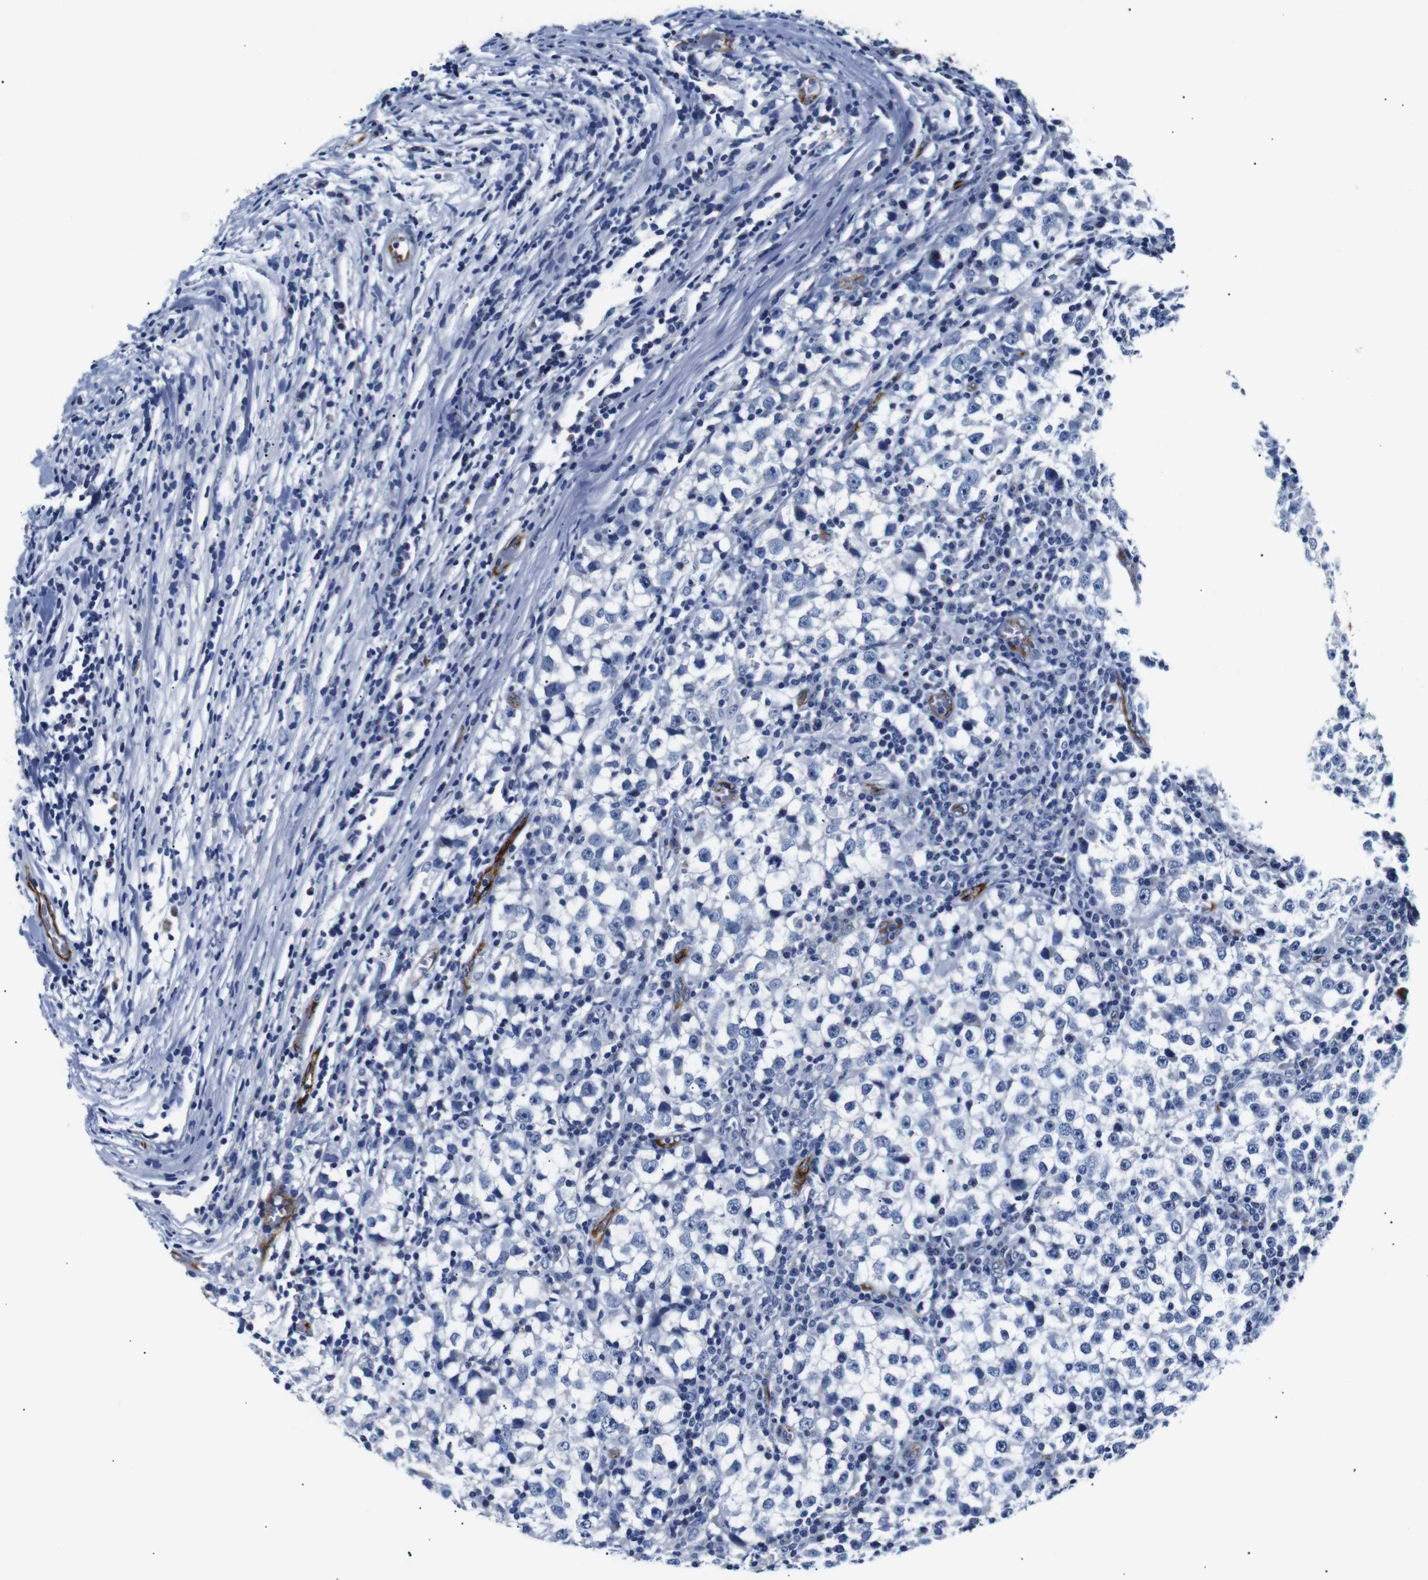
{"staining": {"intensity": "negative", "quantity": "none", "location": "none"}, "tissue": "testis cancer", "cell_type": "Tumor cells", "image_type": "cancer", "snomed": [{"axis": "morphology", "description": "Seminoma, NOS"}, {"axis": "topography", "description": "Testis"}], "caption": "This is an immunohistochemistry (IHC) photomicrograph of testis cancer (seminoma). There is no expression in tumor cells.", "gene": "MUC4", "patient": {"sex": "male", "age": 65}}